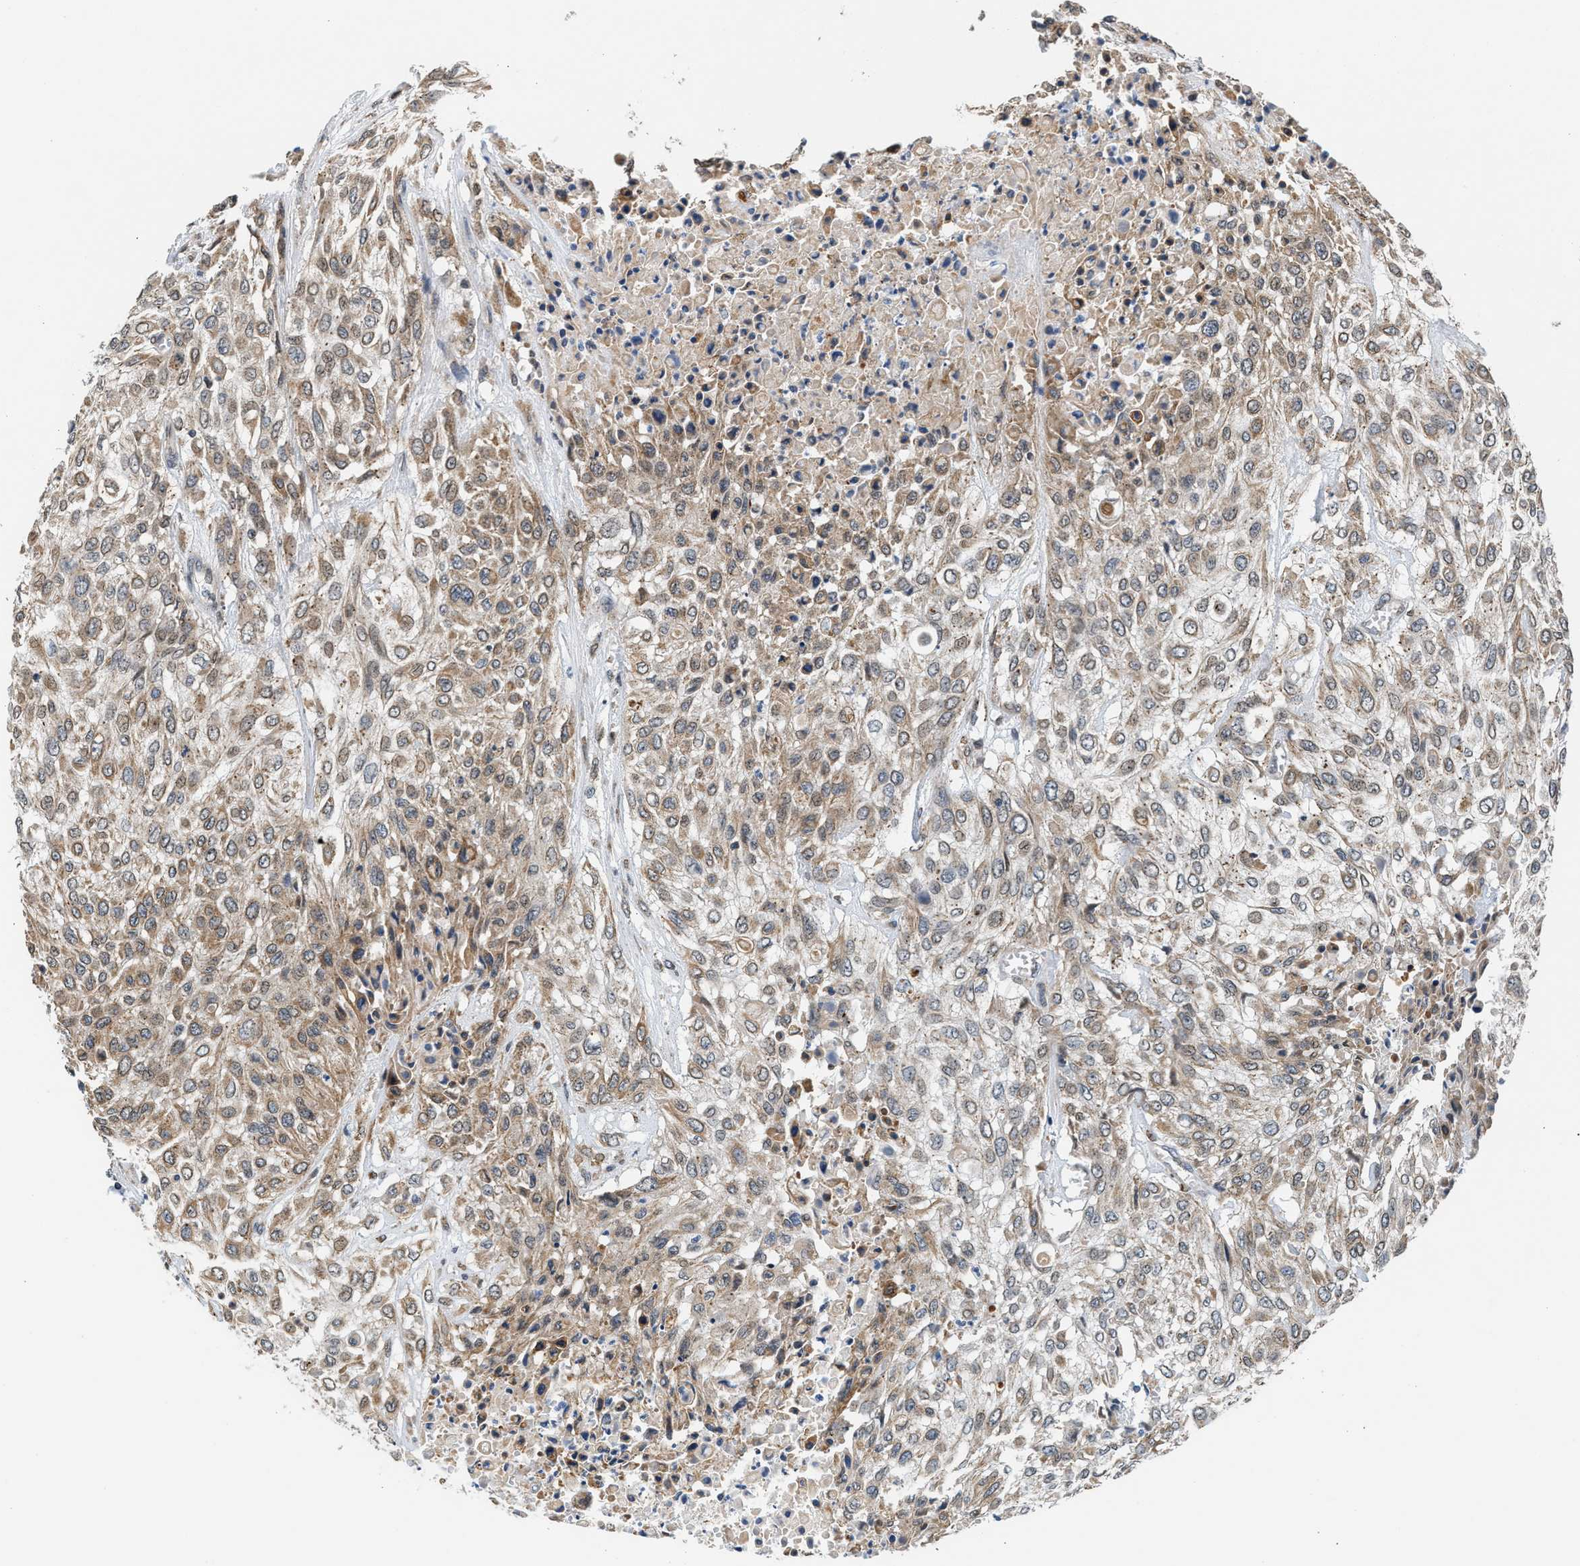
{"staining": {"intensity": "weak", "quantity": ">75%", "location": "cytoplasmic/membranous"}, "tissue": "urothelial cancer", "cell_type": "Tumor cells", "image_type": "cancer", "snomed": [{"axis": "morphology", "description": "Urothelial carcinoma, High grade"}, {"axis": "topography", "description": "Urinary bladder"}], "caption": "DAB (3,3'-diaminobenzidine) immunohistochemical staining of urothelial carcinoma (high-grade) shows weak cytoplasmic/membranous protein expression in approximately >75% of tumor cells.", "gene": "KCNMB2", "patient": {"sex": "male", "age": 57}}